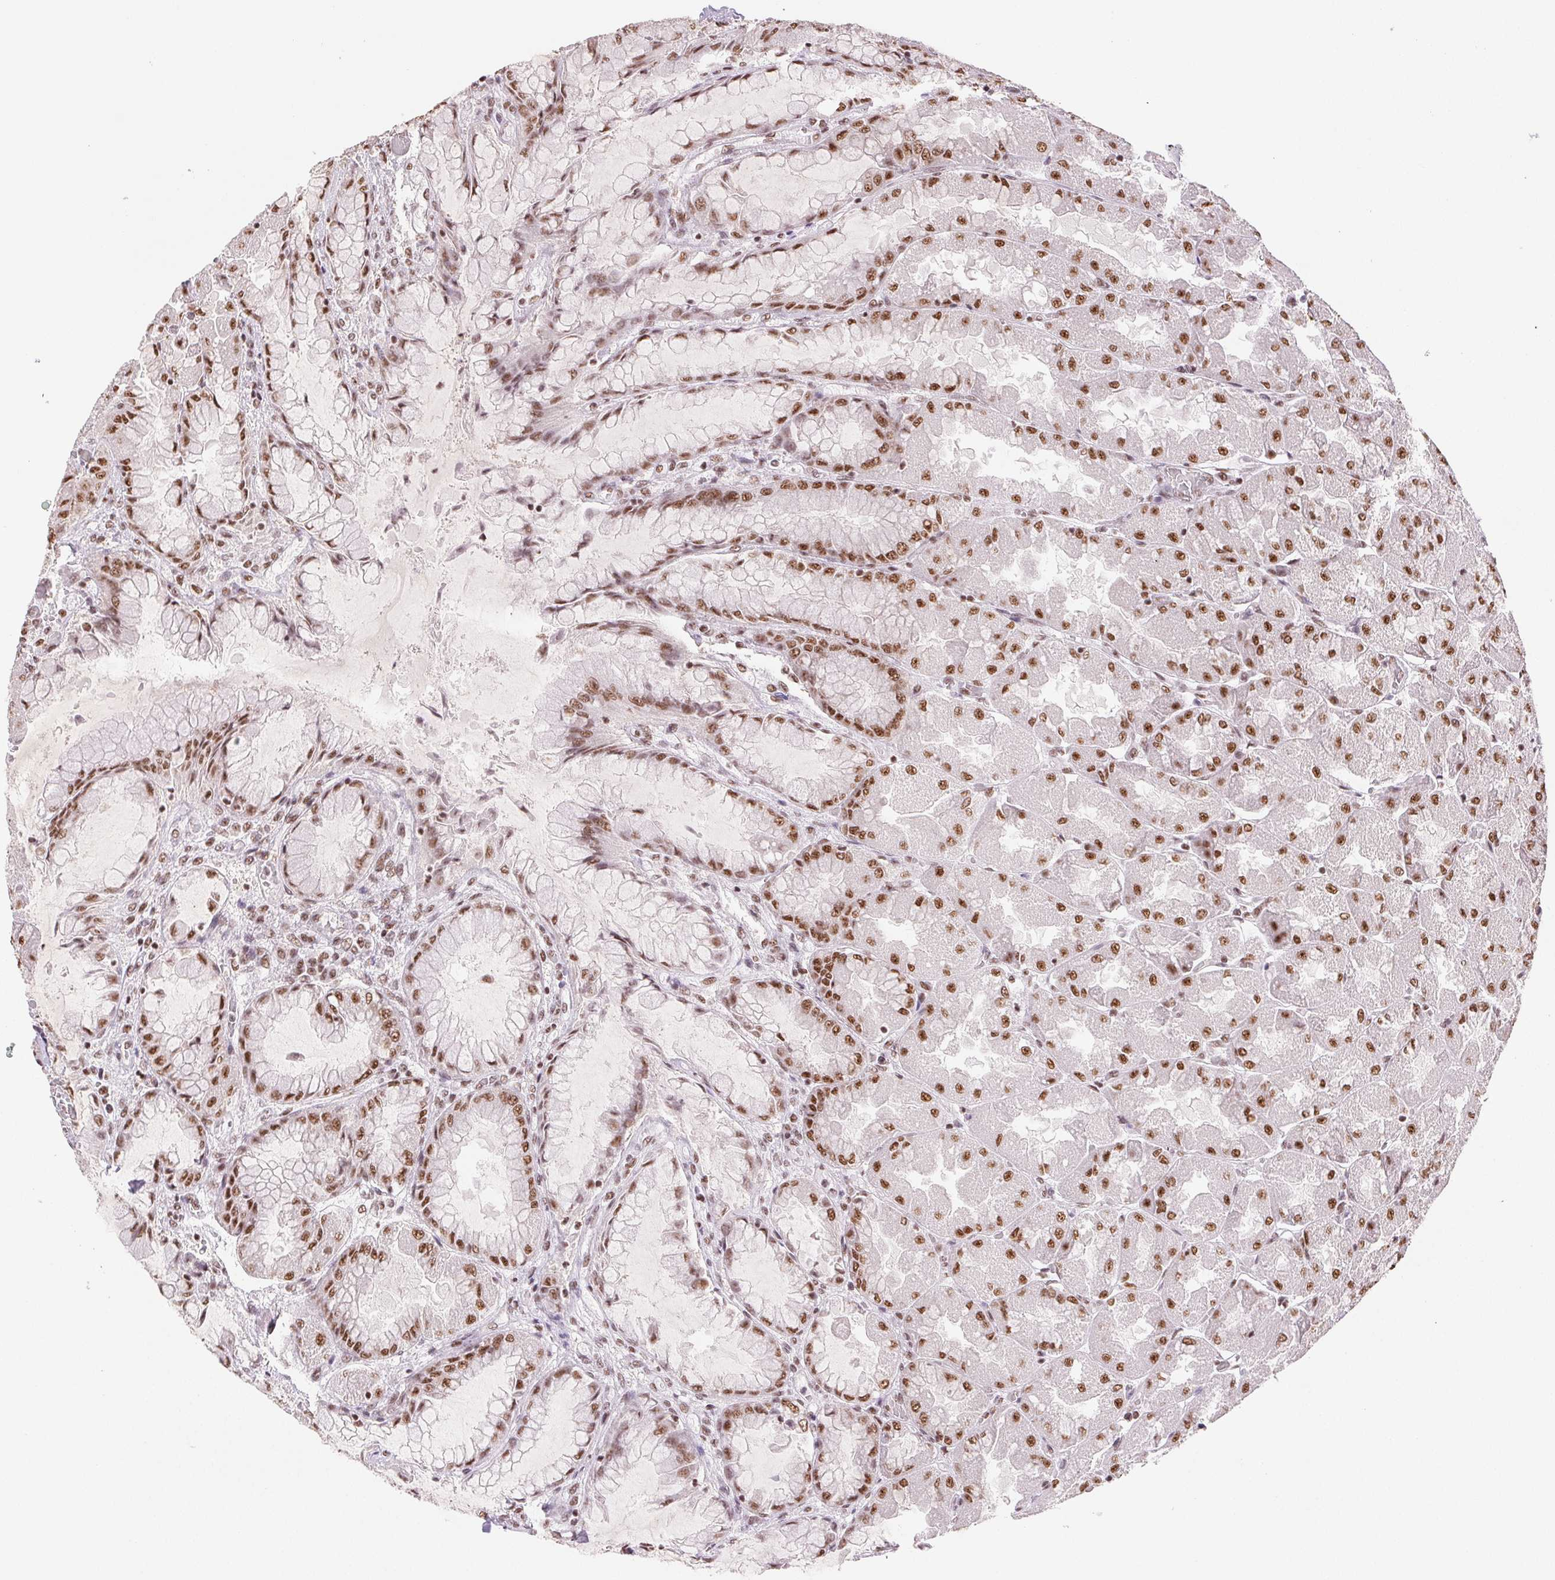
{"staining": {"intensity": "strong", "quantity": ">75%", "location": "nuclear"}, "tissue": "stomach", "cell_type": "Glandular cells", "image_type": "normal", "snomed": [{"axis": "morphology", "description": "Normal tissue, NOS"}, {"axis": "topography", "description": "Stomach"}], "caption": "Human stomach stained for a protein (brown) demonstrates strong nuclear positive staining in approximately >75% of glandular cells.", "gene": "IK", "patient": {"sex": "female", "age": 61}}